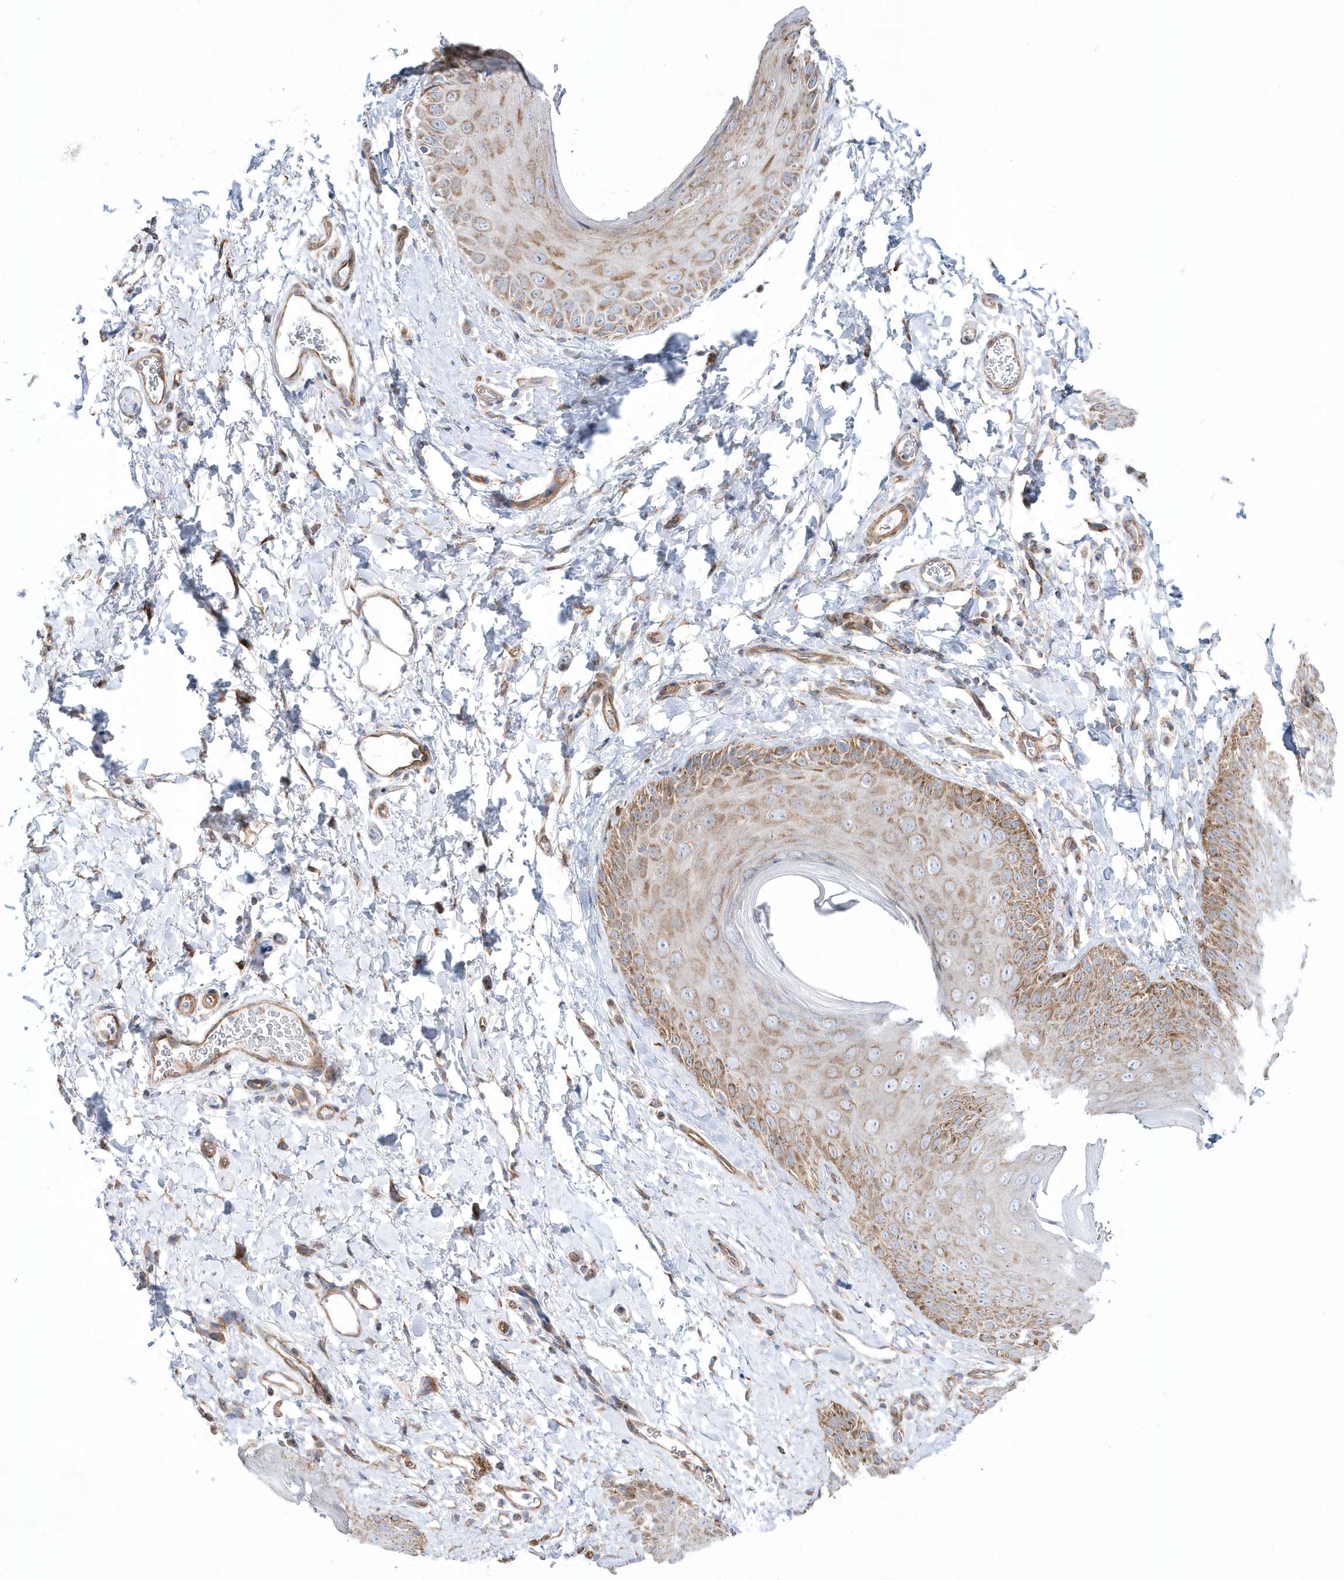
{"staining": {"intensity": "moderate", "quantity": ">75%", "location": "cytoplasmic/membranous"}, "tissue": "skin", "cell_type": "Epidermal cells", "image_type": "normal", "snomed": [{"axis": "morphology", "description": "Normal tissue, NOS"}, {"axis": "topography", "description": "Anal"}], "caption": "Protein analysis of benign skin shows moderate cytoplasmic/membranous staining in about >75% of epidermal cells. The protein is stained brown, and the nuclei are stained in blue (DAB IHC with brightfield microscopy, high magnification).", "gene": "OPA1", "patient": {"sex": "male", "age": 44}}